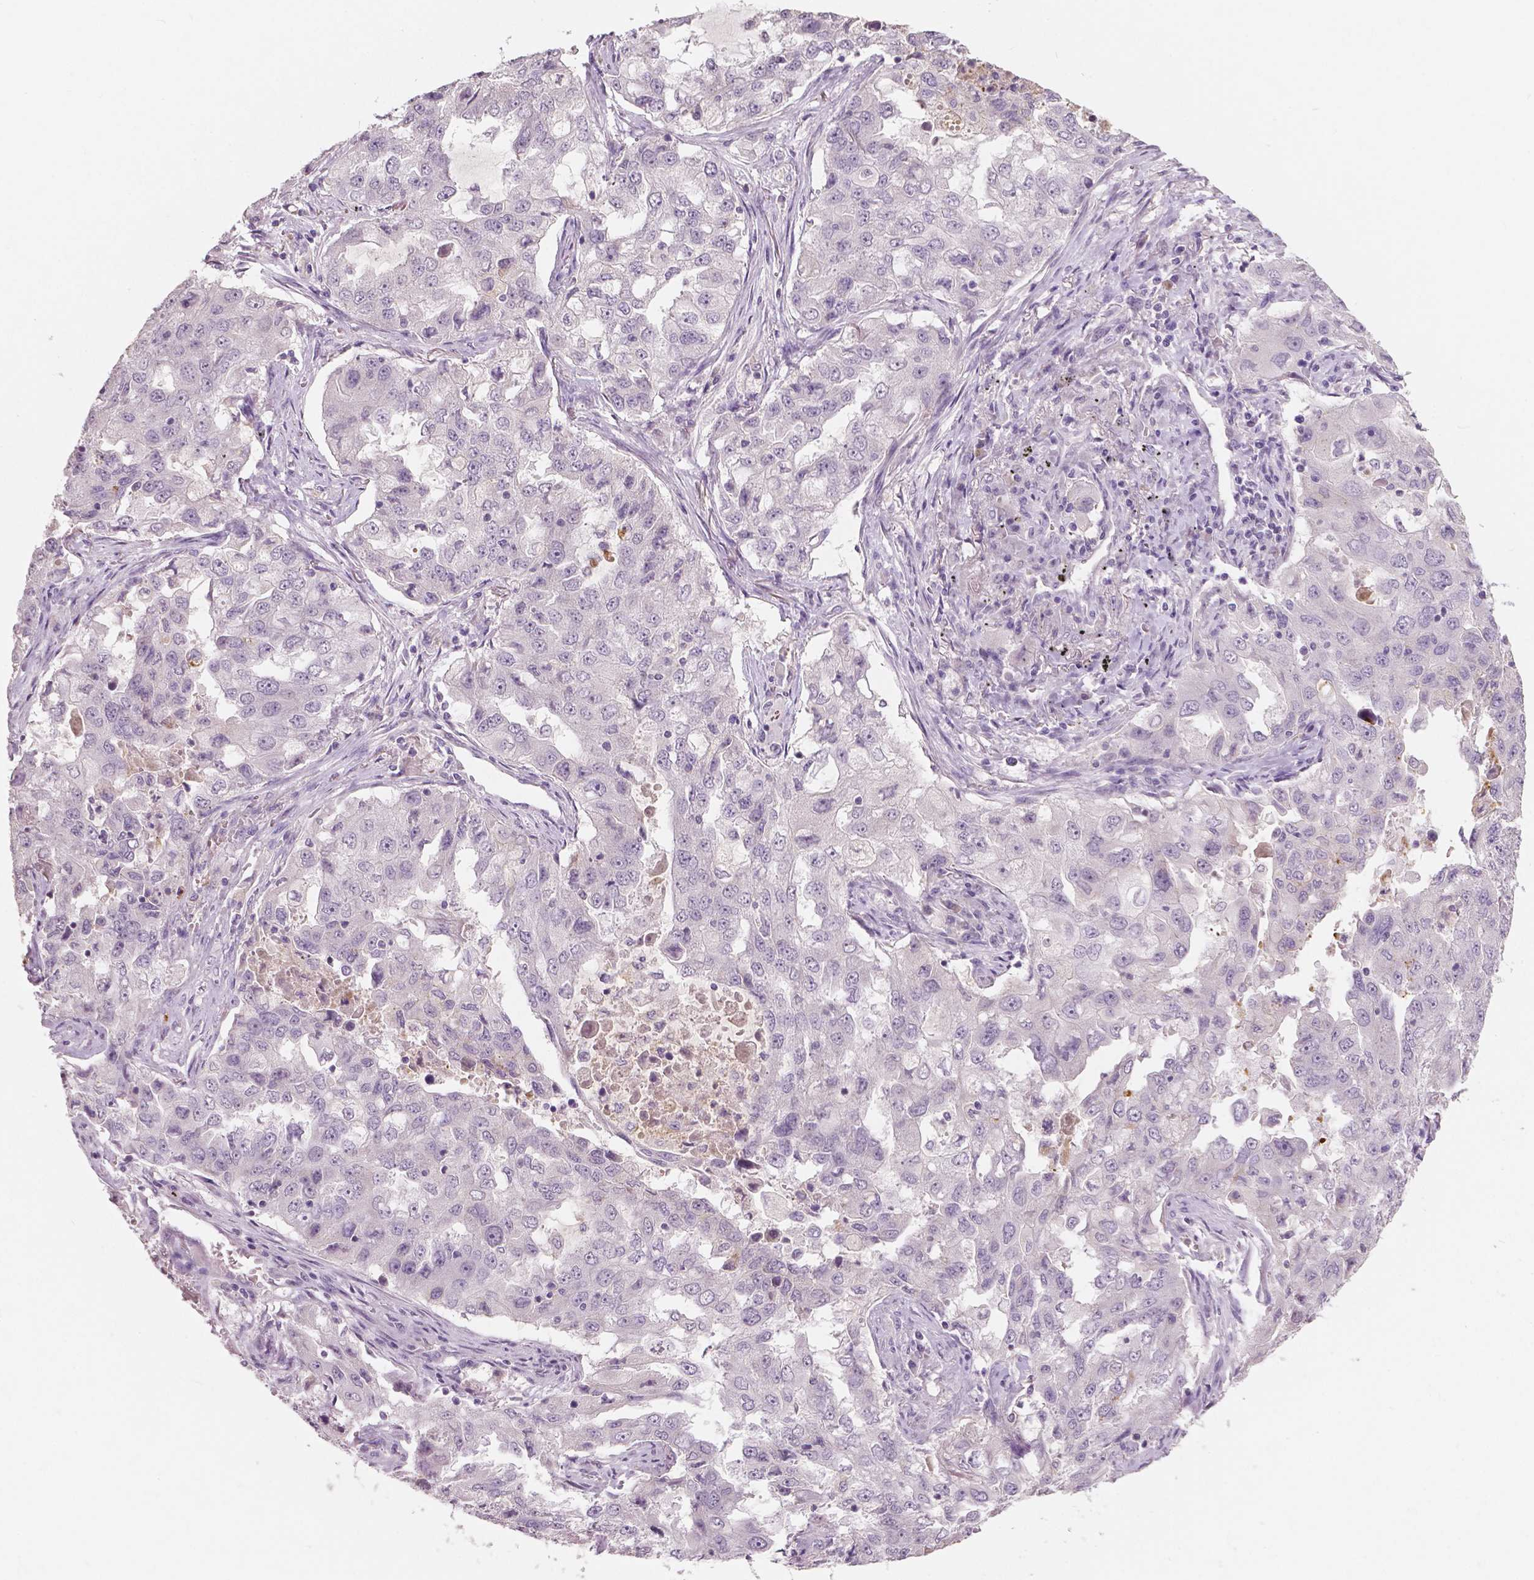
{"staining": {"intensity": "negative", "quantity": "none", "location": "none"}, "tissue": "lung cancer", "cell_type": "Tumor cells", "image_type": "cancer", "snomed": [{"axis": "morphology", "description": "Adenocarcinoma, NOS"}, {"axis": "topography", "description": "Lung"}], "caption": "Immunohistochemistry micrograph of human lung adenocarcinoma stained for a protein (brown), which demonstrates no expression in tumor cells. The staining is performed using DAB (3,3'-diaminobenzidine) brown chromogen with nuclei counter-stained in using hematoxylin.", "gene": "APOA4", "patient": {"sex": "female", "age": 61}}